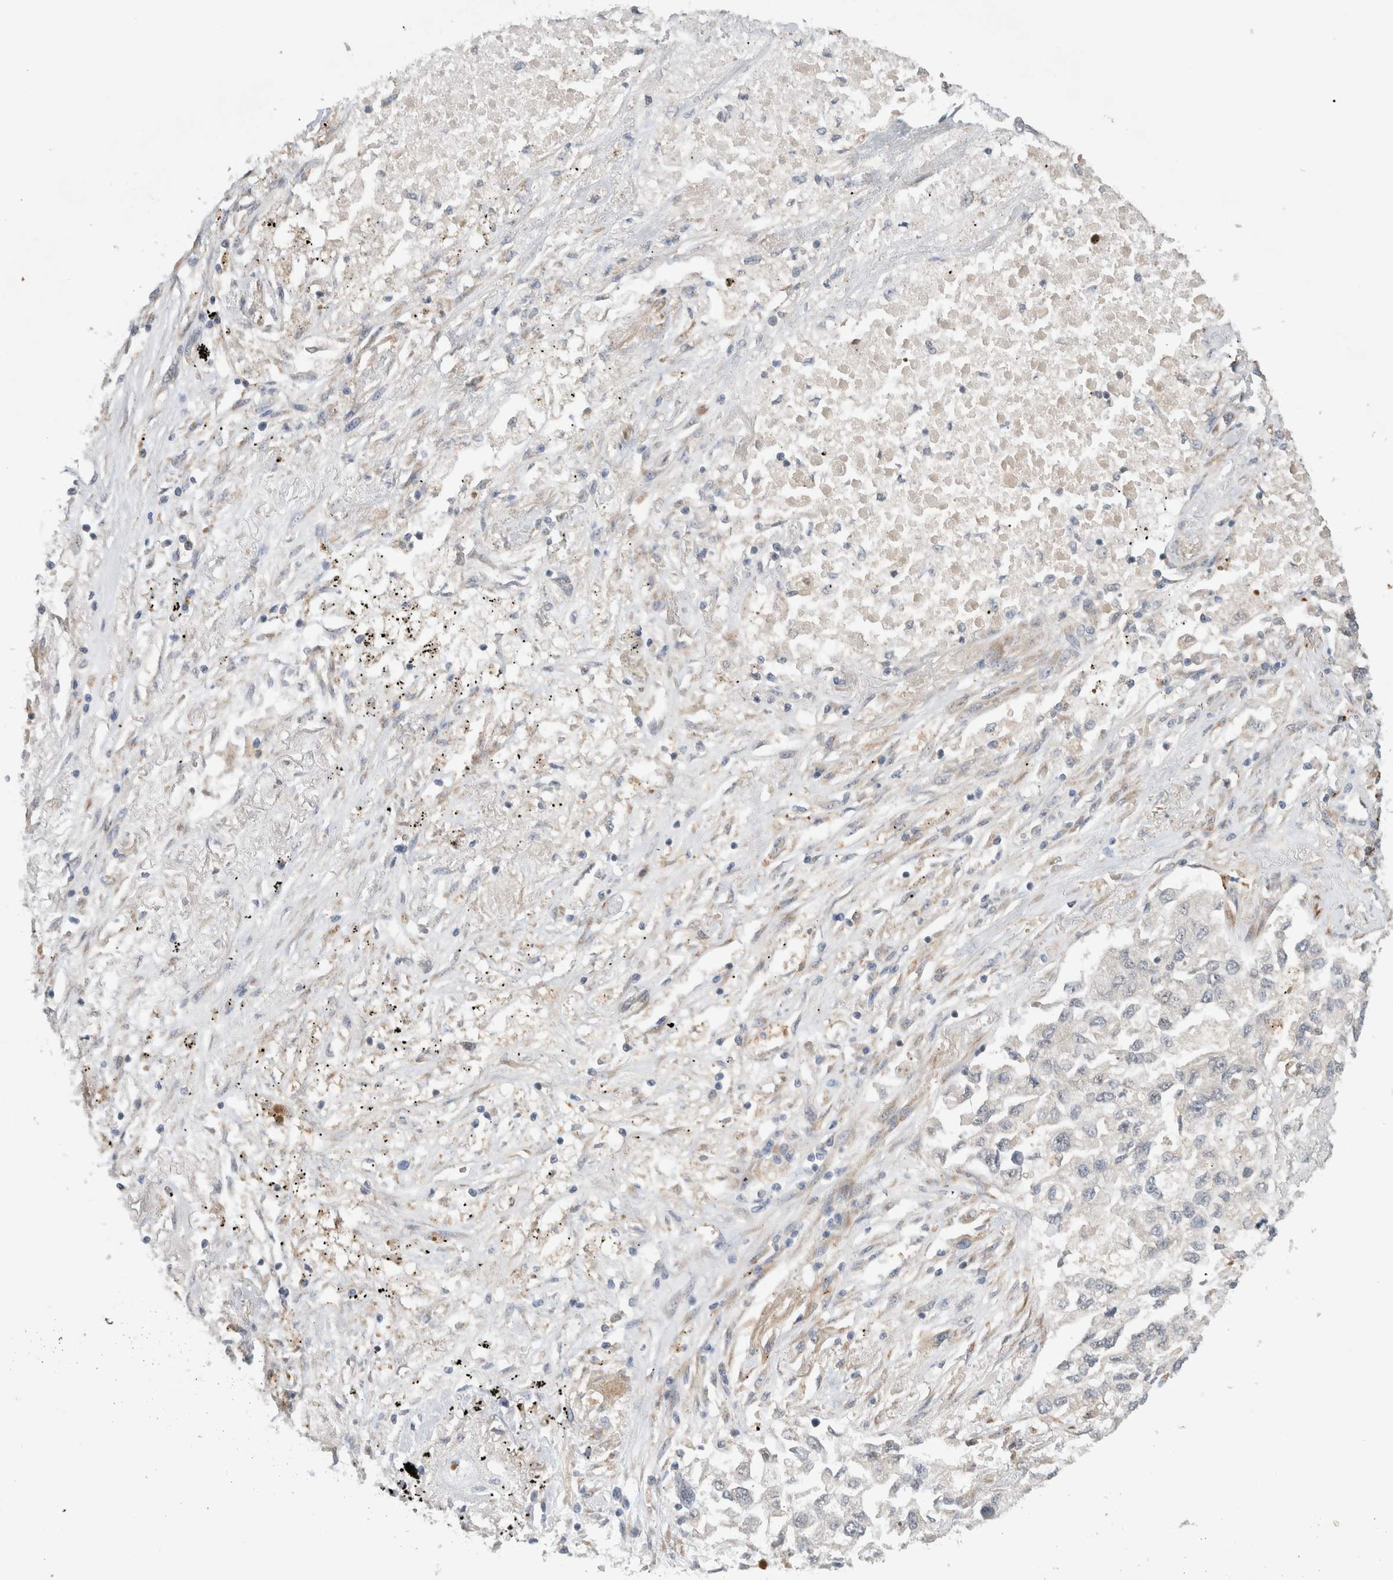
{"staining": {"intensity": "weak", "quantity": "25%-75%", "location": "cytoplasmic/membranous"}, "tissue": "lung cancer", "cell_type": "Tumor cells", "image_type": "cancer", "snomed": [{"axis": "morphology", "description": "Inflammation, NOS"}, {"axis": "morphology", "description": "Adenocarcinoma, NOS"}, {"axis": "topography", "description": "Lung"}], "caption": "A low amount of weak cytoplasmic/membranous expression is seen in about 25%-75% of tumor cells in lung cancer tissue.", "gene": "OTUD6B", "patient": {"sex": "male", "age": 63}}